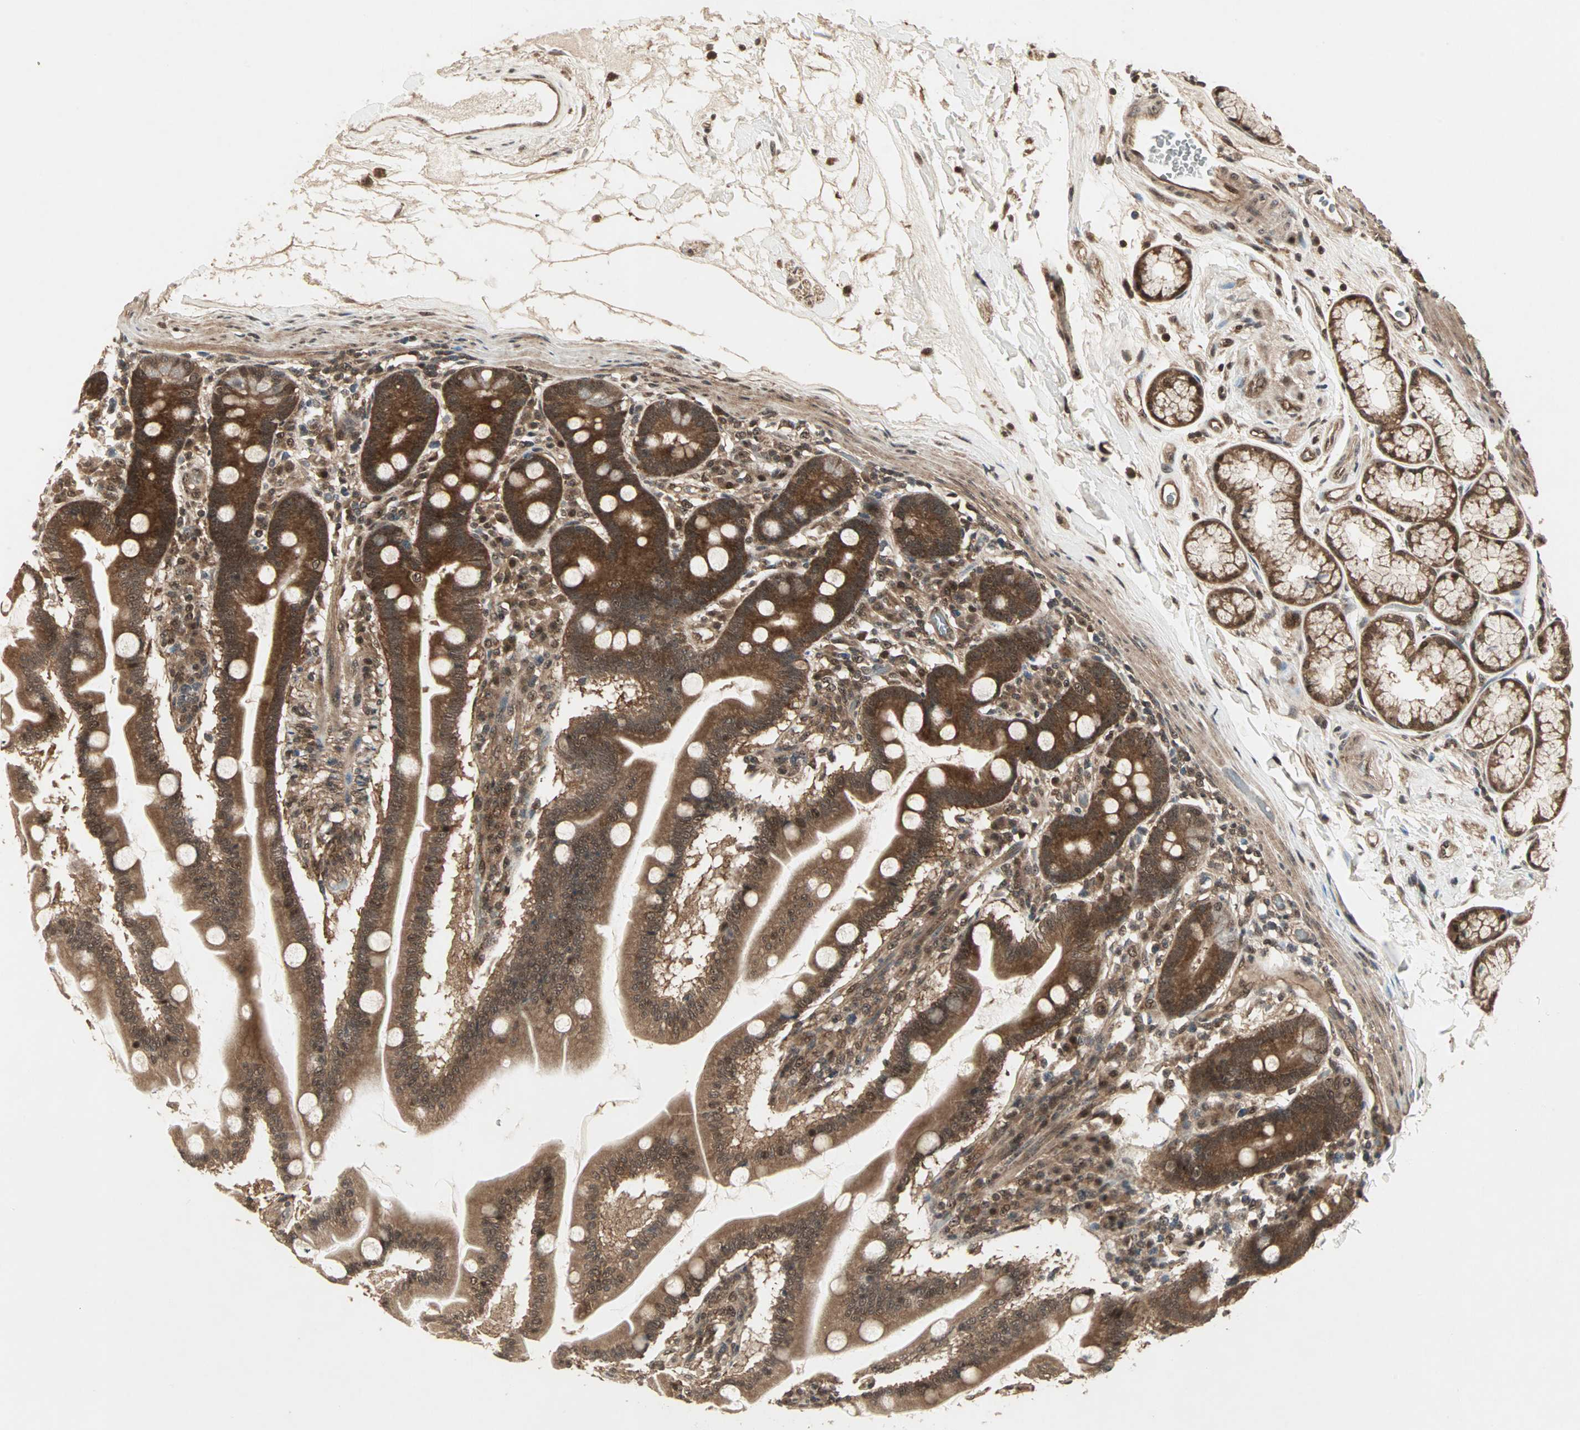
{"staining": {"intensity": "strong", "quantity": ">75%", "location": "cytoplasmic/membranous,nuclear"}, "tissue": "duodenum", "cell_type": "Glandular cells", "image_type": "normal", "snomed": [{"axis": "morphology", "description": "Normal tissue, NOS"}, {"axis": "topography", "description": "Duodenum"}], "caption": "Normal duodenum was stained to show a protein in brown. There is high levels of strong cytoplasmic/membranous,nuclear staining in about >75% of glandular cells. (DAB IHC, brown staining for protein, blue staining for nuclei).", "gene": "CSNK2B", "patient": {"sex": "female", "age": 64}}